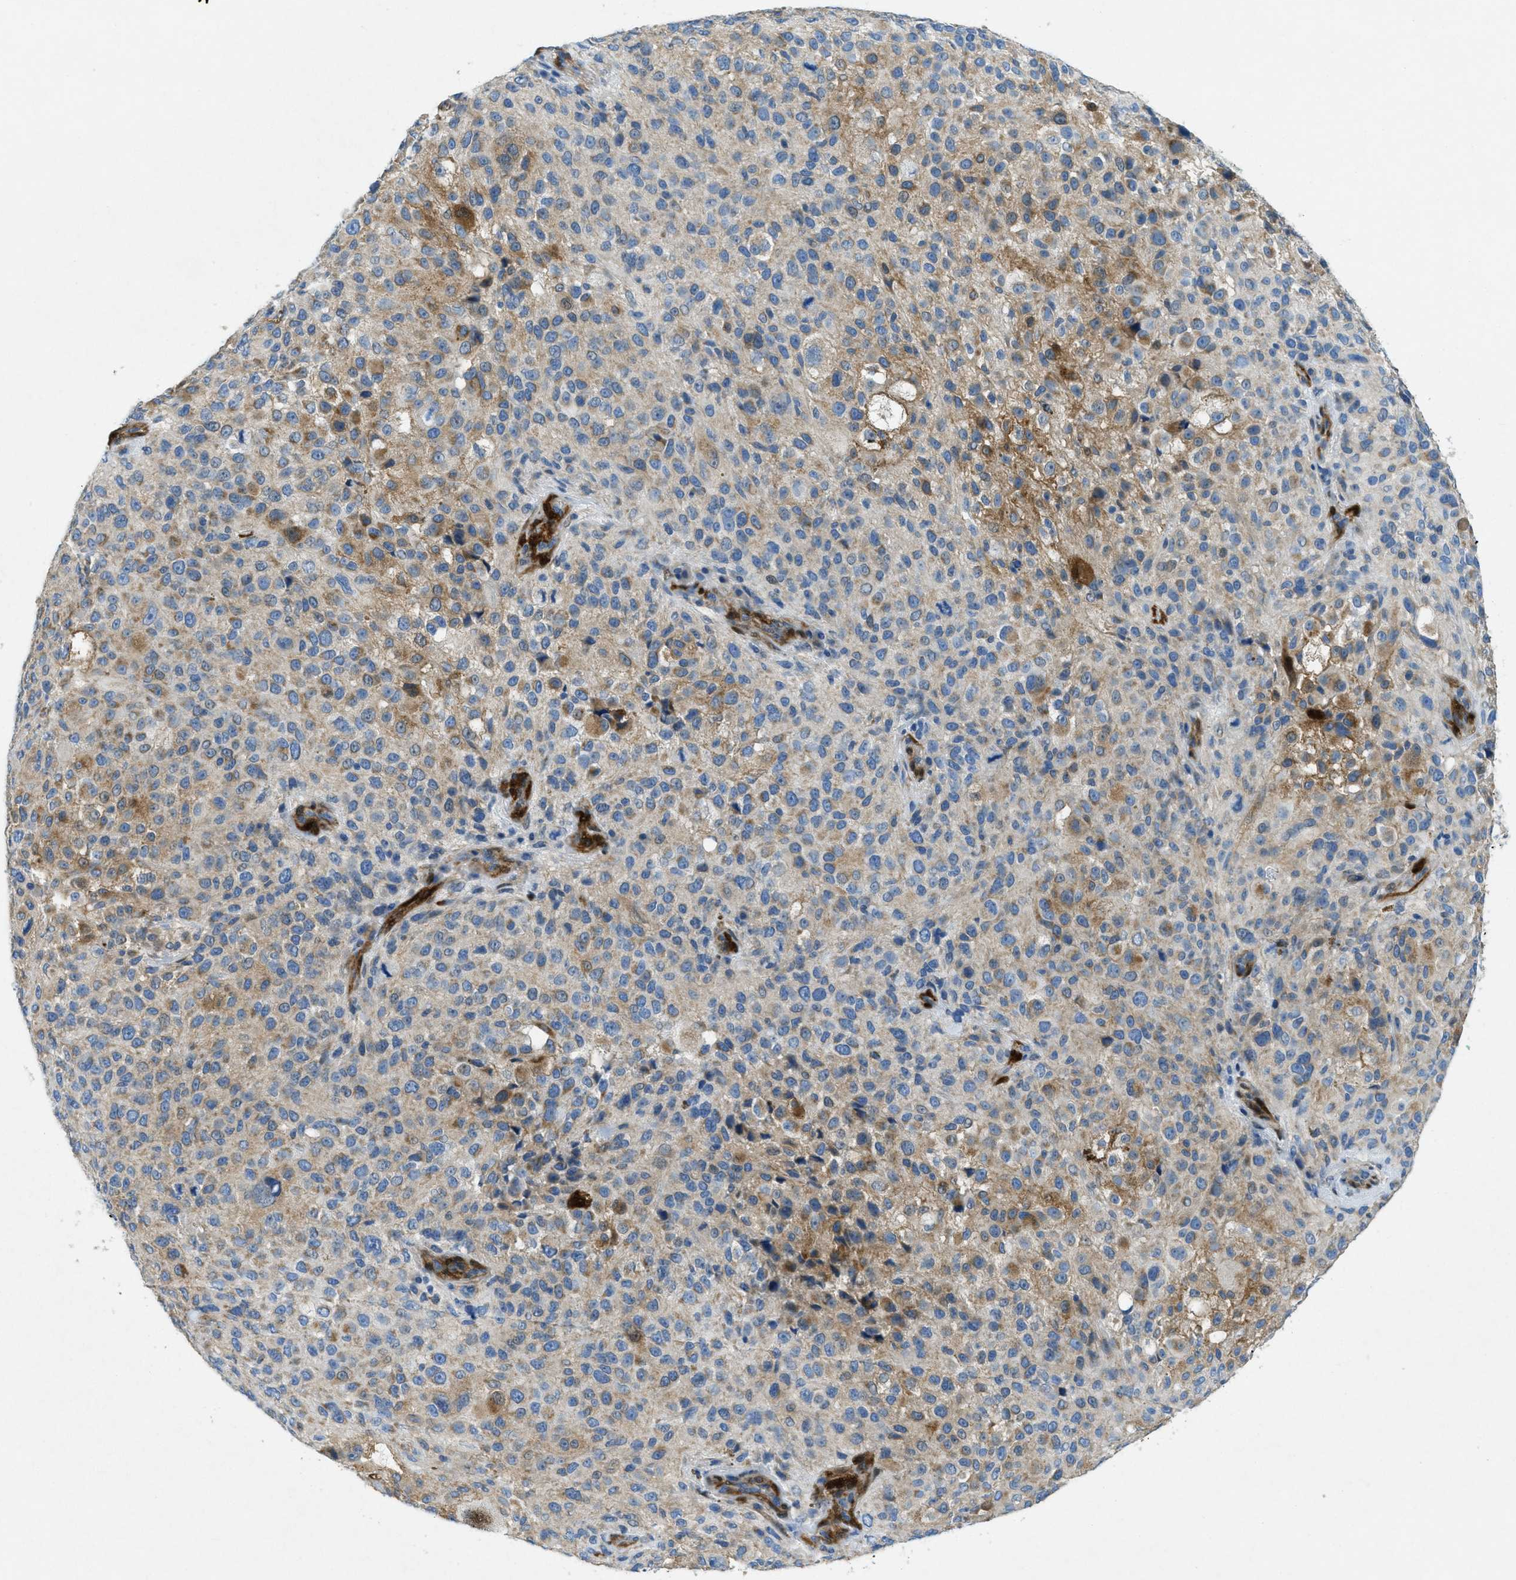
{"staining": {"intensity": "moderate", "quantity": "25%-75%", "location": "cytoplasmic/membranous"}, "tissue": "melanoma", "cell_type": "Tumor cells", "image_type": "cancer", "snomed": [{"axis": "morphology", "description": "Necrosis, NOS"}, {"axis": "morphology", "description": "Malignant melanoma, NOS"}, {"axis": "topography", "description": "Skin"}], "caption": "Human malignant melanoma stained with a brown dye demonstrates moderate cytoplasmic/membranous positive expression in about 25%-75% of tumor cells.", "gene": "CYGB", "patient": {"sex": "female", "age": 87}}